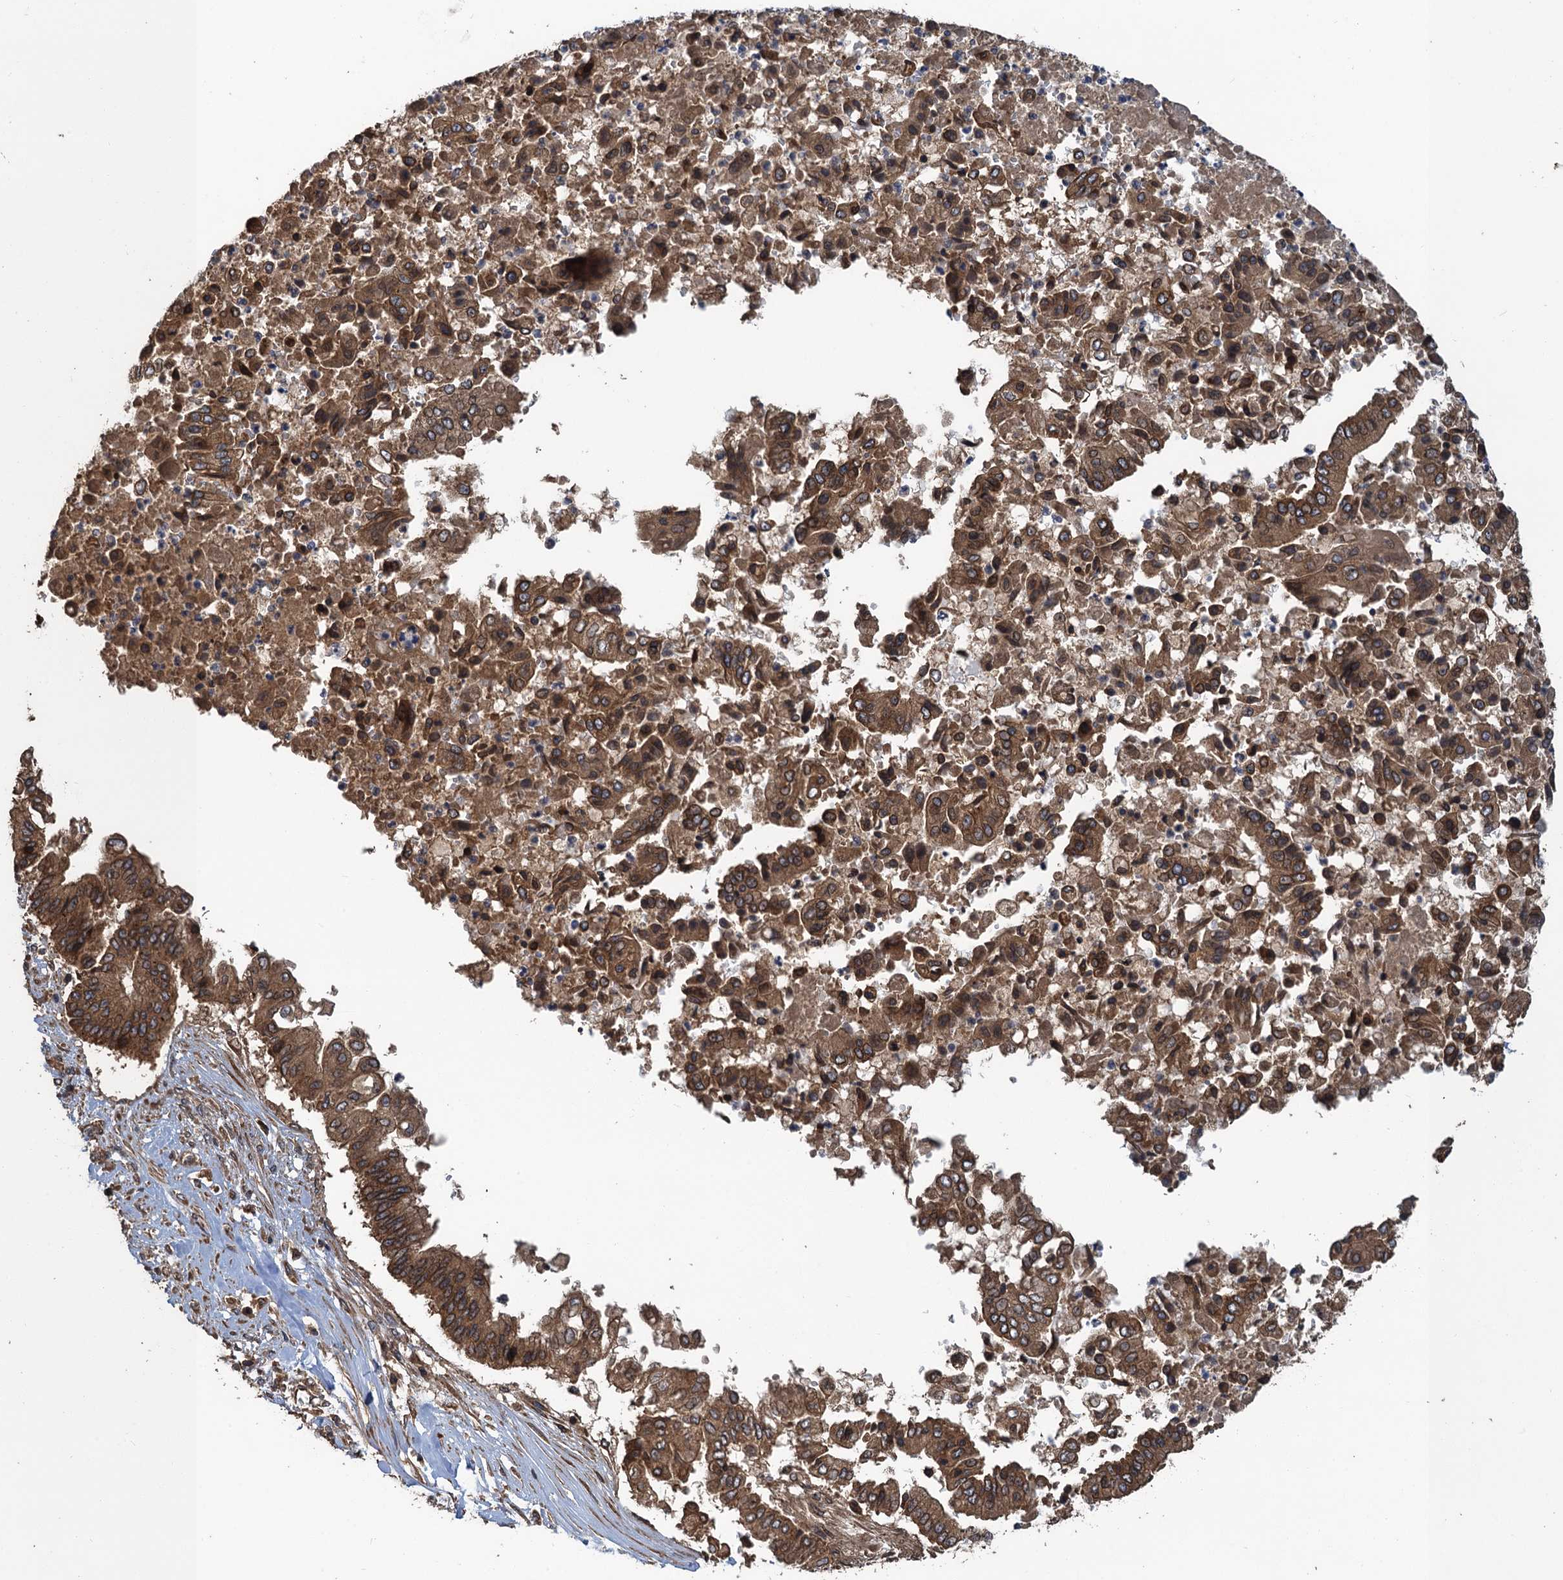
{"staining": {"intensity": "moderate", "quantity": ">75%", "location": "cytoplasmic/membranous,nuclear"}, "tissue": "pancreatic cancer", "cell_type": "Tumor cells", "image_type": "cancer", "snomed": [{"axis": "morphology", "description": "Adenocarcinoma, NOS"}, {"axis": "topography", "description": "Pancreas"}], "caption": "Protein expression analysis of human pancreatic cancer (adenocarcinoma) reveals moderate cytoplasmic/membranous and nuclear staining in approximately >75% of tumor cells.", "gene": "GLE1", "patient": {"sex": "female", "age": 77}}